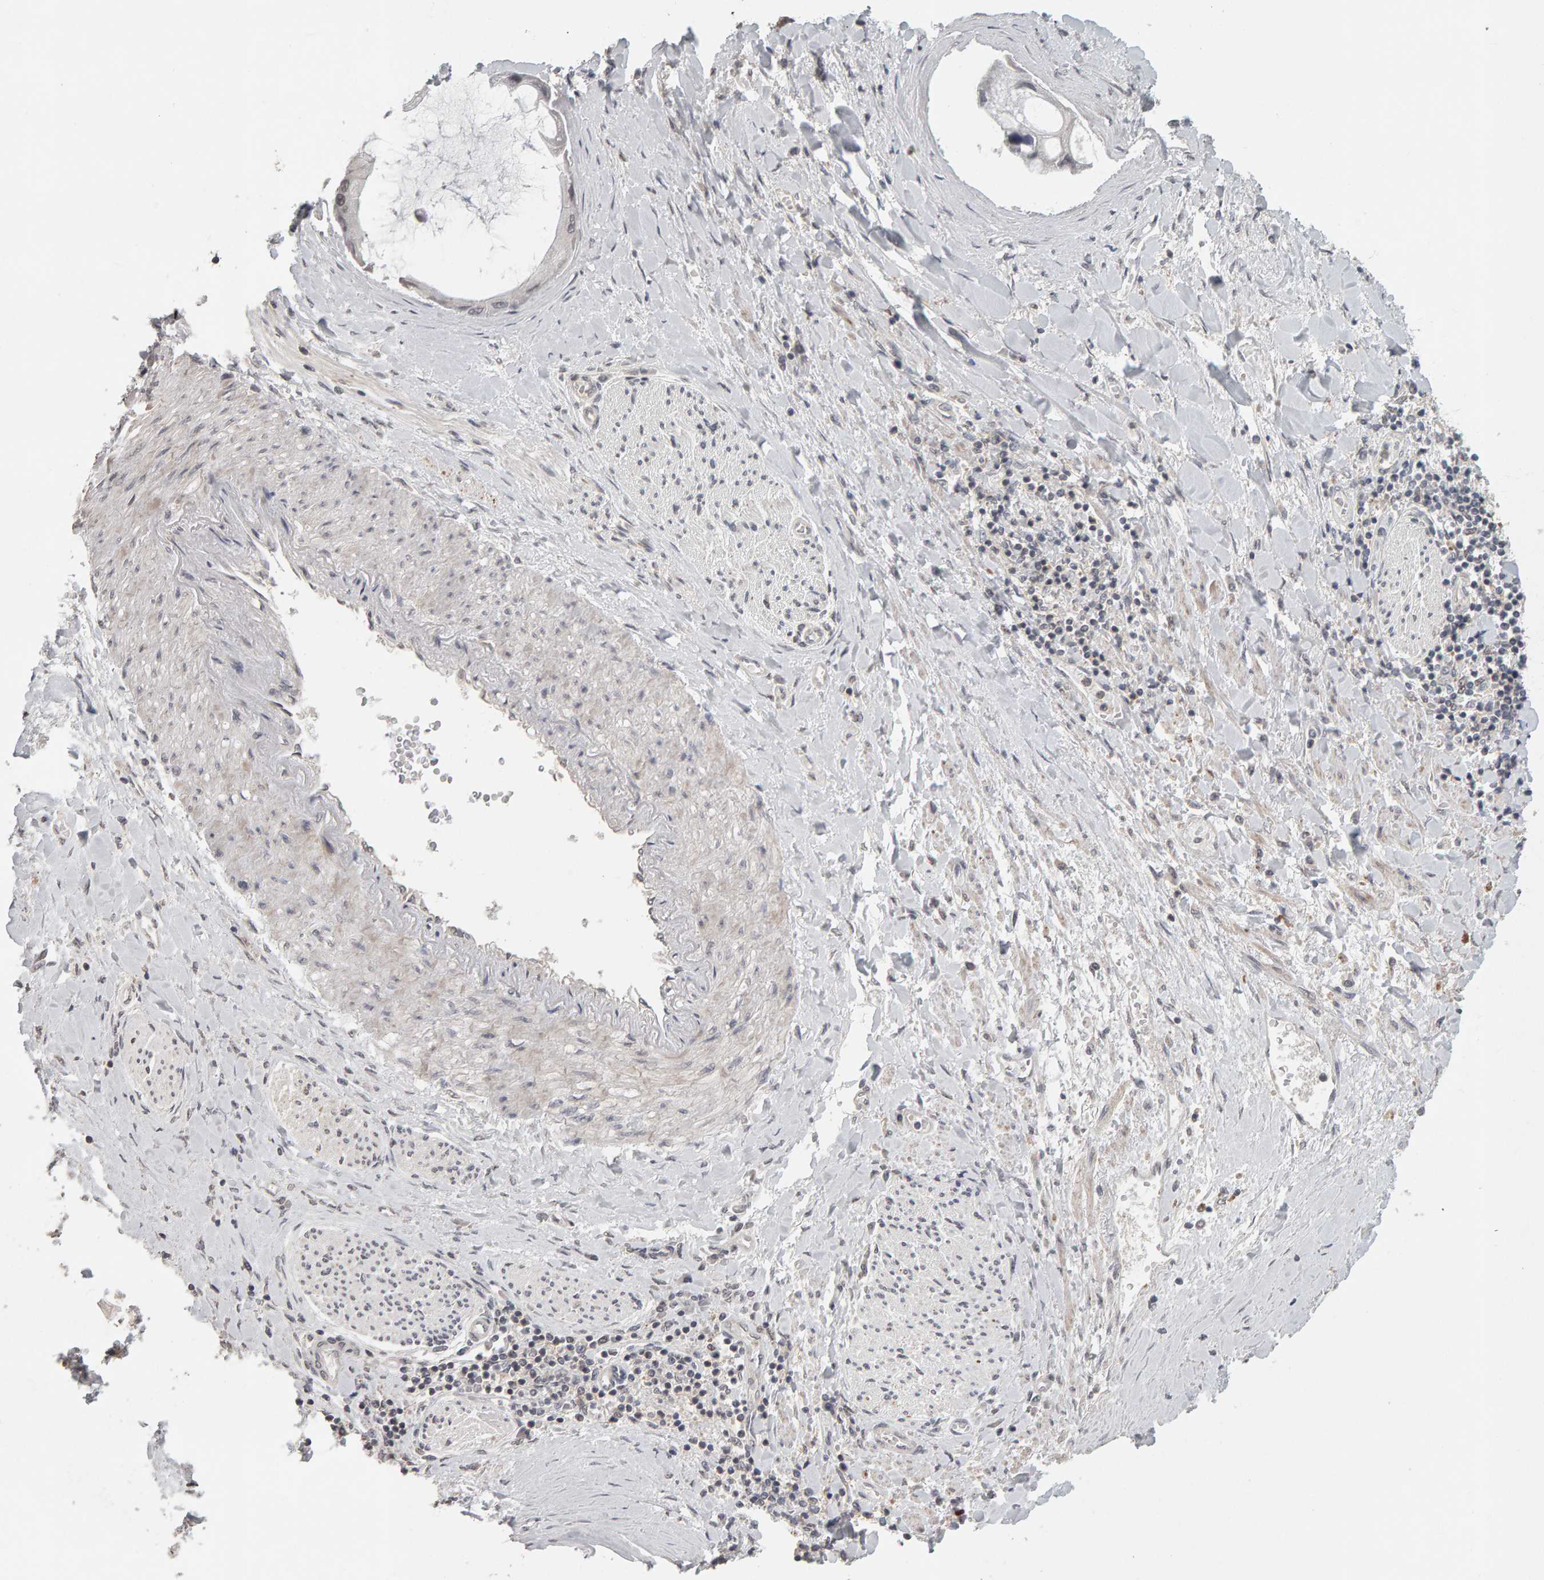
{"staining": {"intensity": "negative", "quantity": "none", "location": "none"}, "tissue": "liver cancer", "cell_type": "Tumor cells", "image_type": "cancer", "snomed": [{"axis": "morphology", "description": "Cholangiocarcinoma"}, {"axis": "topography", "description": "Liver"}], "caption": "High magnification brightfield microscopy of liver cholangiocarcinoma stained with DAB (brown) and counterstained with hematoxylin (blue): tumor cells show no significant staining.", "gene": "TEFM", "patient": {"sex": "male", "age": 50}}